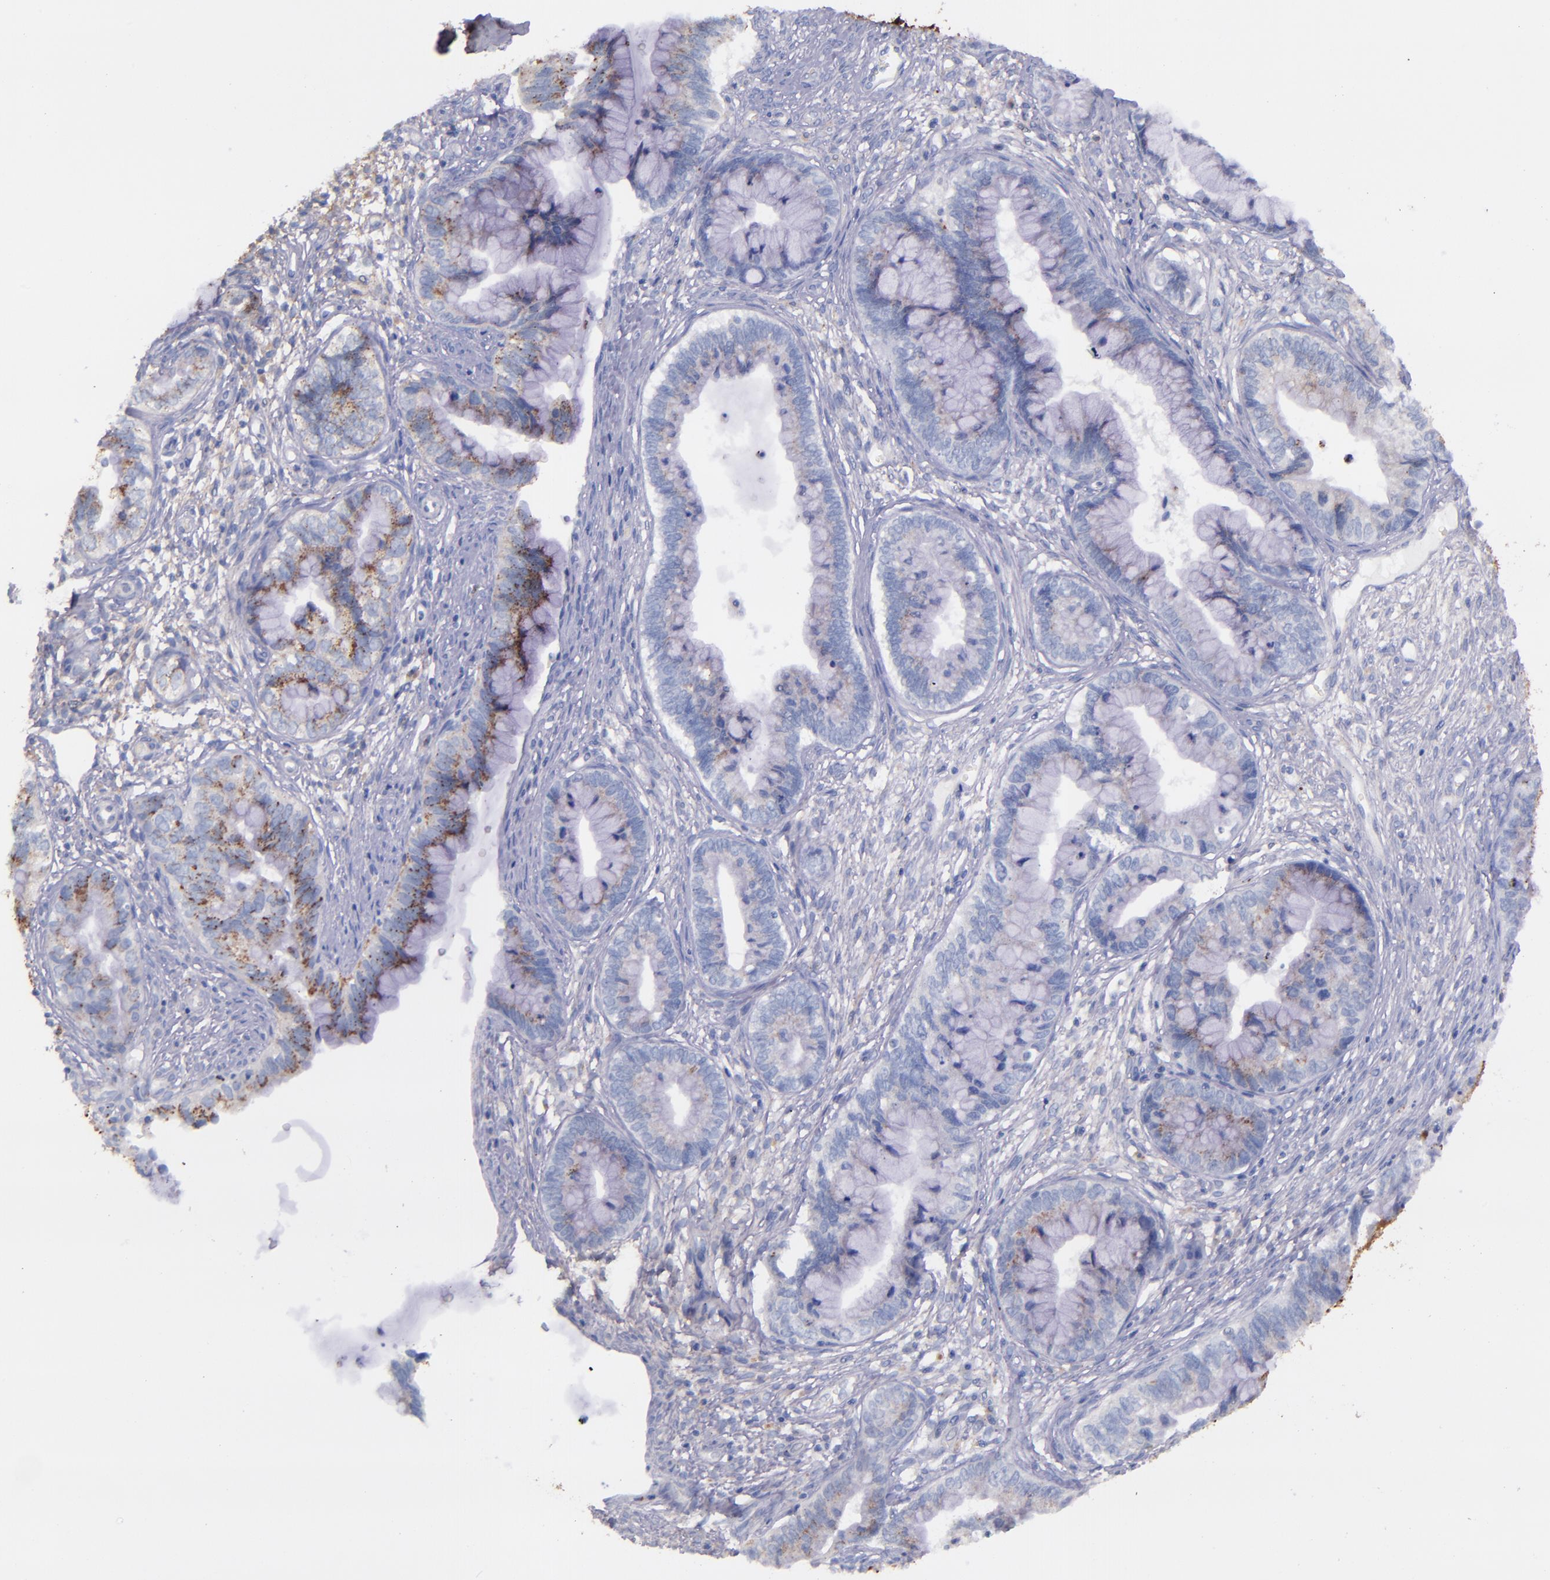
{"staining": {"intensity": "weak", "quantity": "25%-75%", "location": "cytoplasmic/membranous"}, "tissue": "cervical cancer", "cell_type": "Tumor cells", "image_type": "cancer", "snomed": [{"axis": "morphology", "description": "Adenocarcinoma, NOS"}, {"axis": "topography", "description": "Cervix"}], "caption": "Human cervical cancer stained for a protein (brown) shows weak cytoplasmic/membranous positive expression in about 25%-75% of tumor cells.", "gene": "IVL", "patient": {"sex": "female", "age": 44}}